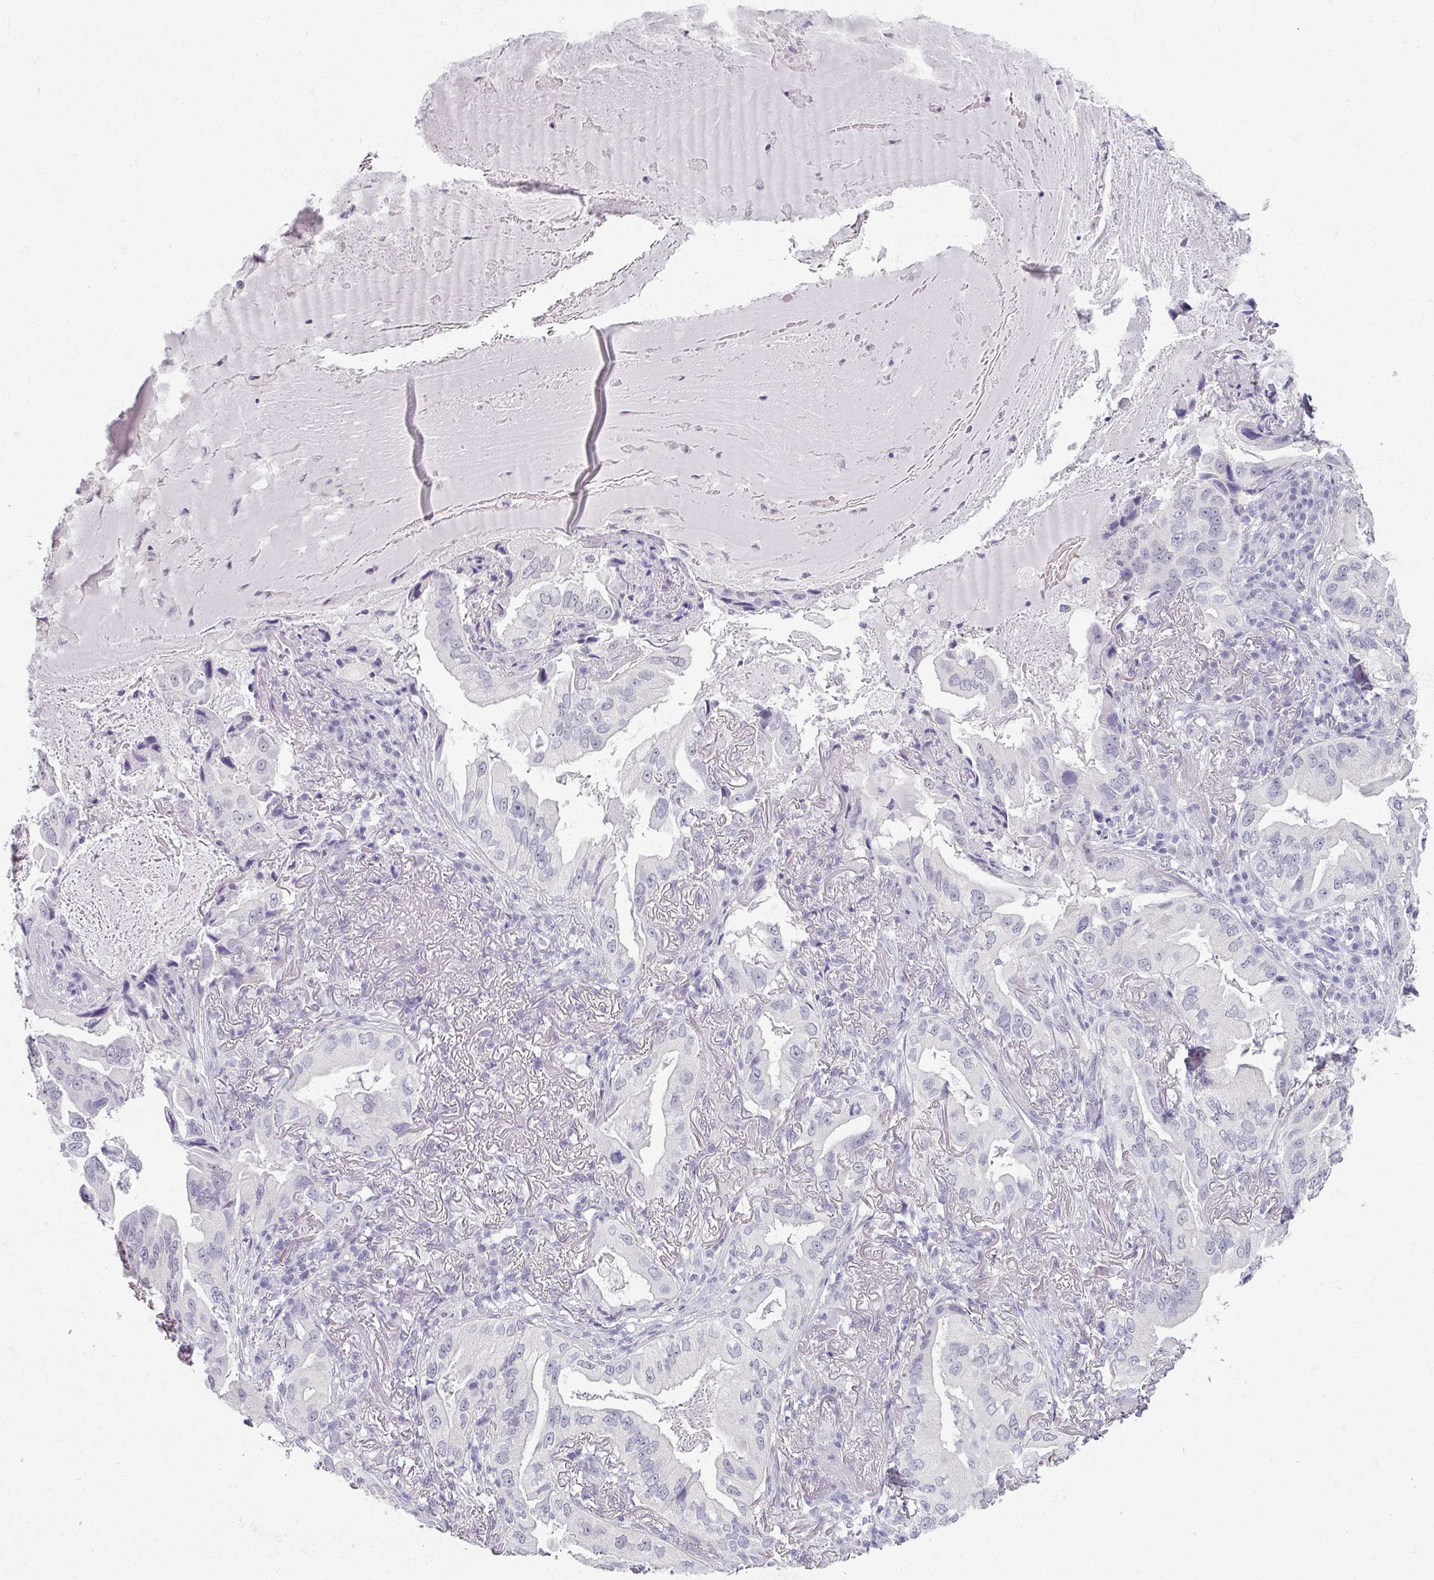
{"staining": {"intensity": "negative", "quantity": "none", "location": "none"}, "tissue": "lung cancer", "cell_type": "Tumor cells", "image_type": "cancer", "snomed": [{"axis": "morphology", "description": "Adenocarcinoma, NOS"}, {"axis": "topography", "description": "Lung"}], "caption": "There is no significant staining in tumor cells of adenocarcinoma (lung). (Stains: DAB (3,3'-diaminobenzidine) IHC with hematoxylin counter stain, Microscopy: brightfield microscopy at high magnification).", "gene": "RFPL2", "patient": {"sex": "female", "age": 69}}